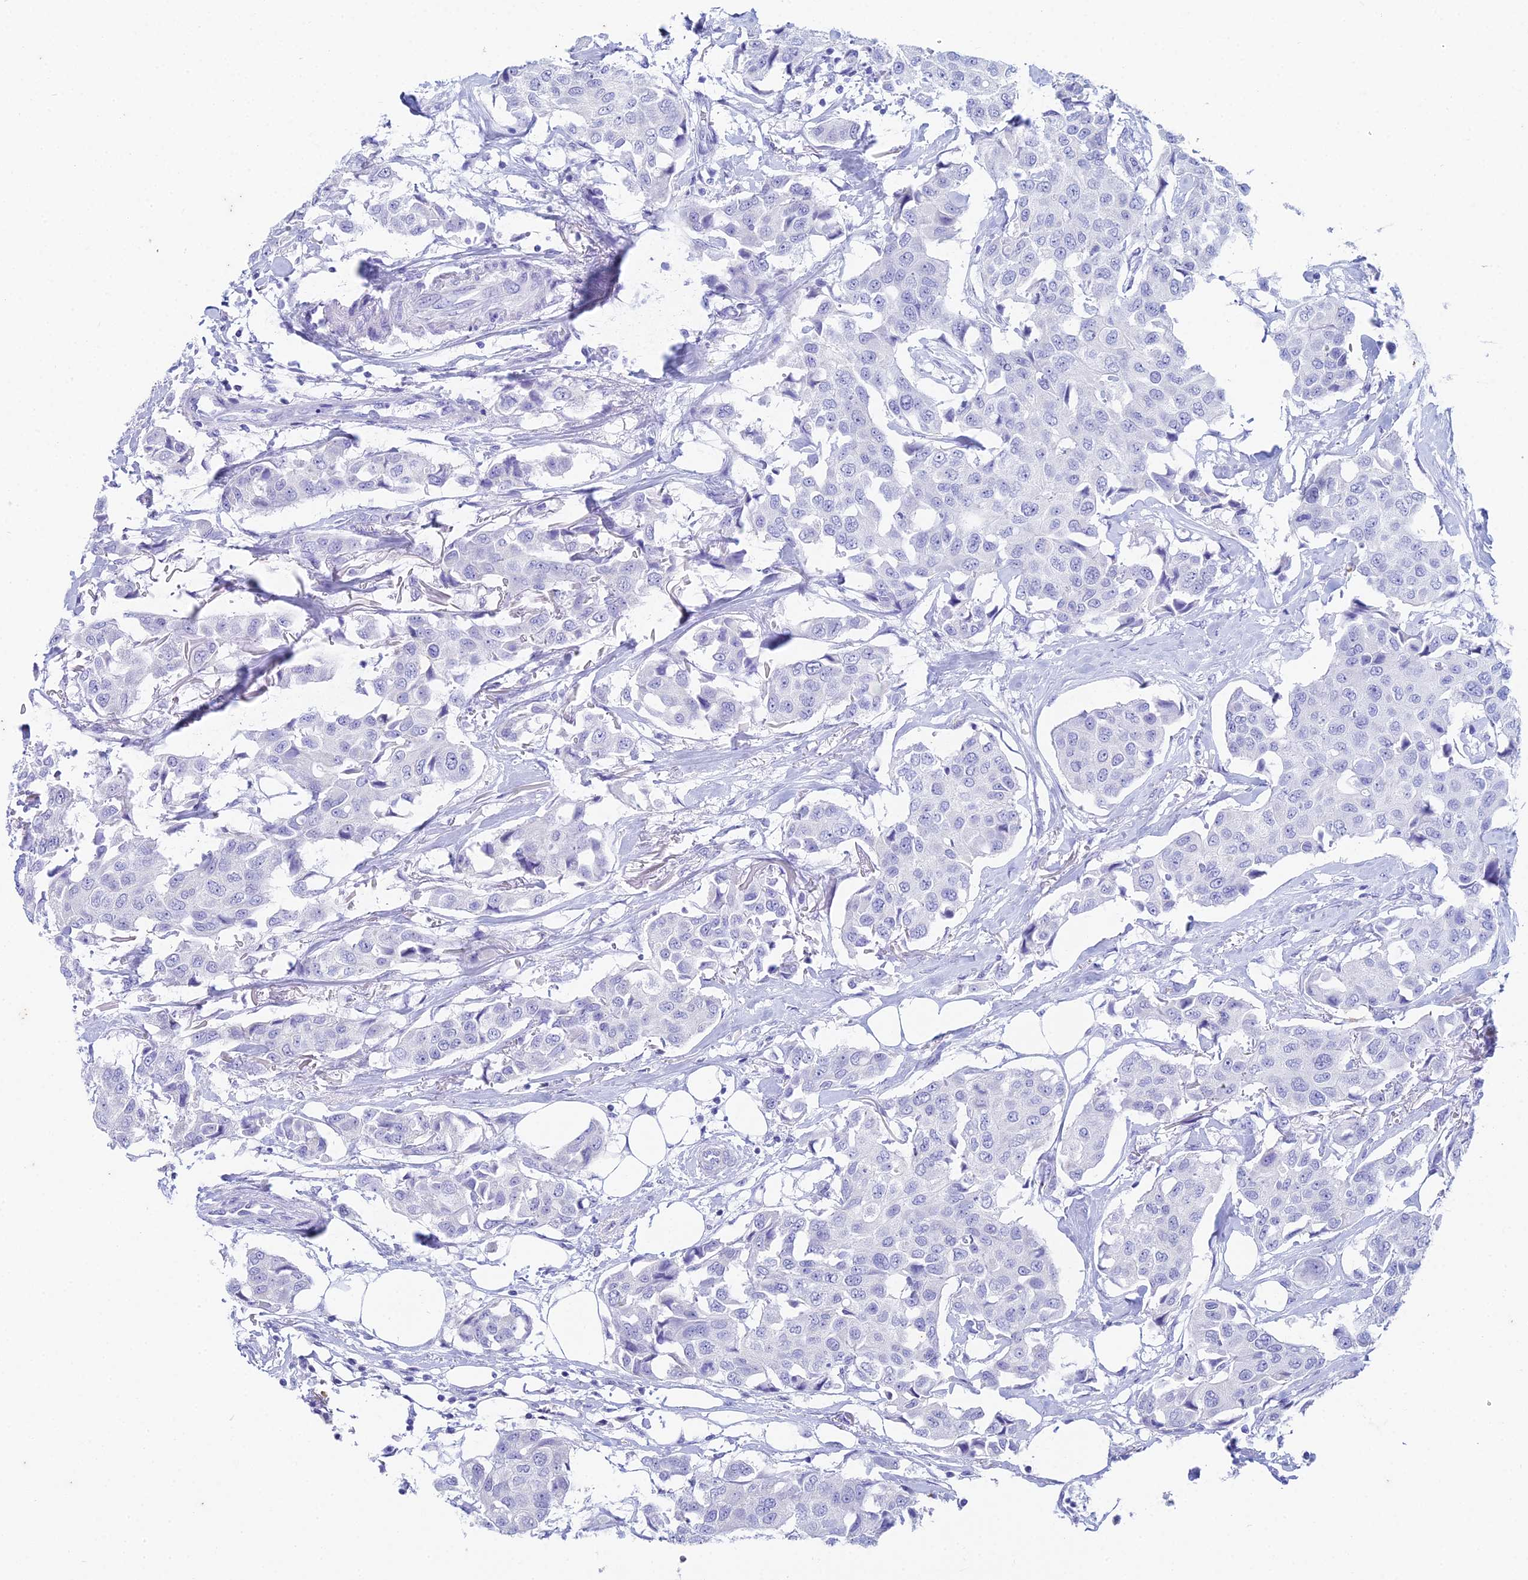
{"staining": {"intensity": "negative", "quantity": "none", "location": "none"}, "tissue": "breast cancer", "cell_type": "Tumor cells", "image_type": "cancer", "snomed": [{"axis": "morphology", "description": "Duct carcinoma"}, {"axis": "topography", "description": "Breast"}], "caption": "A high-resolution photomicrograph shows IHC staining of infiltrating ductal carcinoma (breast), which displays no significant staining in tumor cells. The staining was performed using DAB to visualize the protein expression in brown, while the nuclei were stained in blue with hematoxylin (Magnification: 20x).", "gene": "EEF2KMT", "patient": {"sex": "female", "age": 80}}